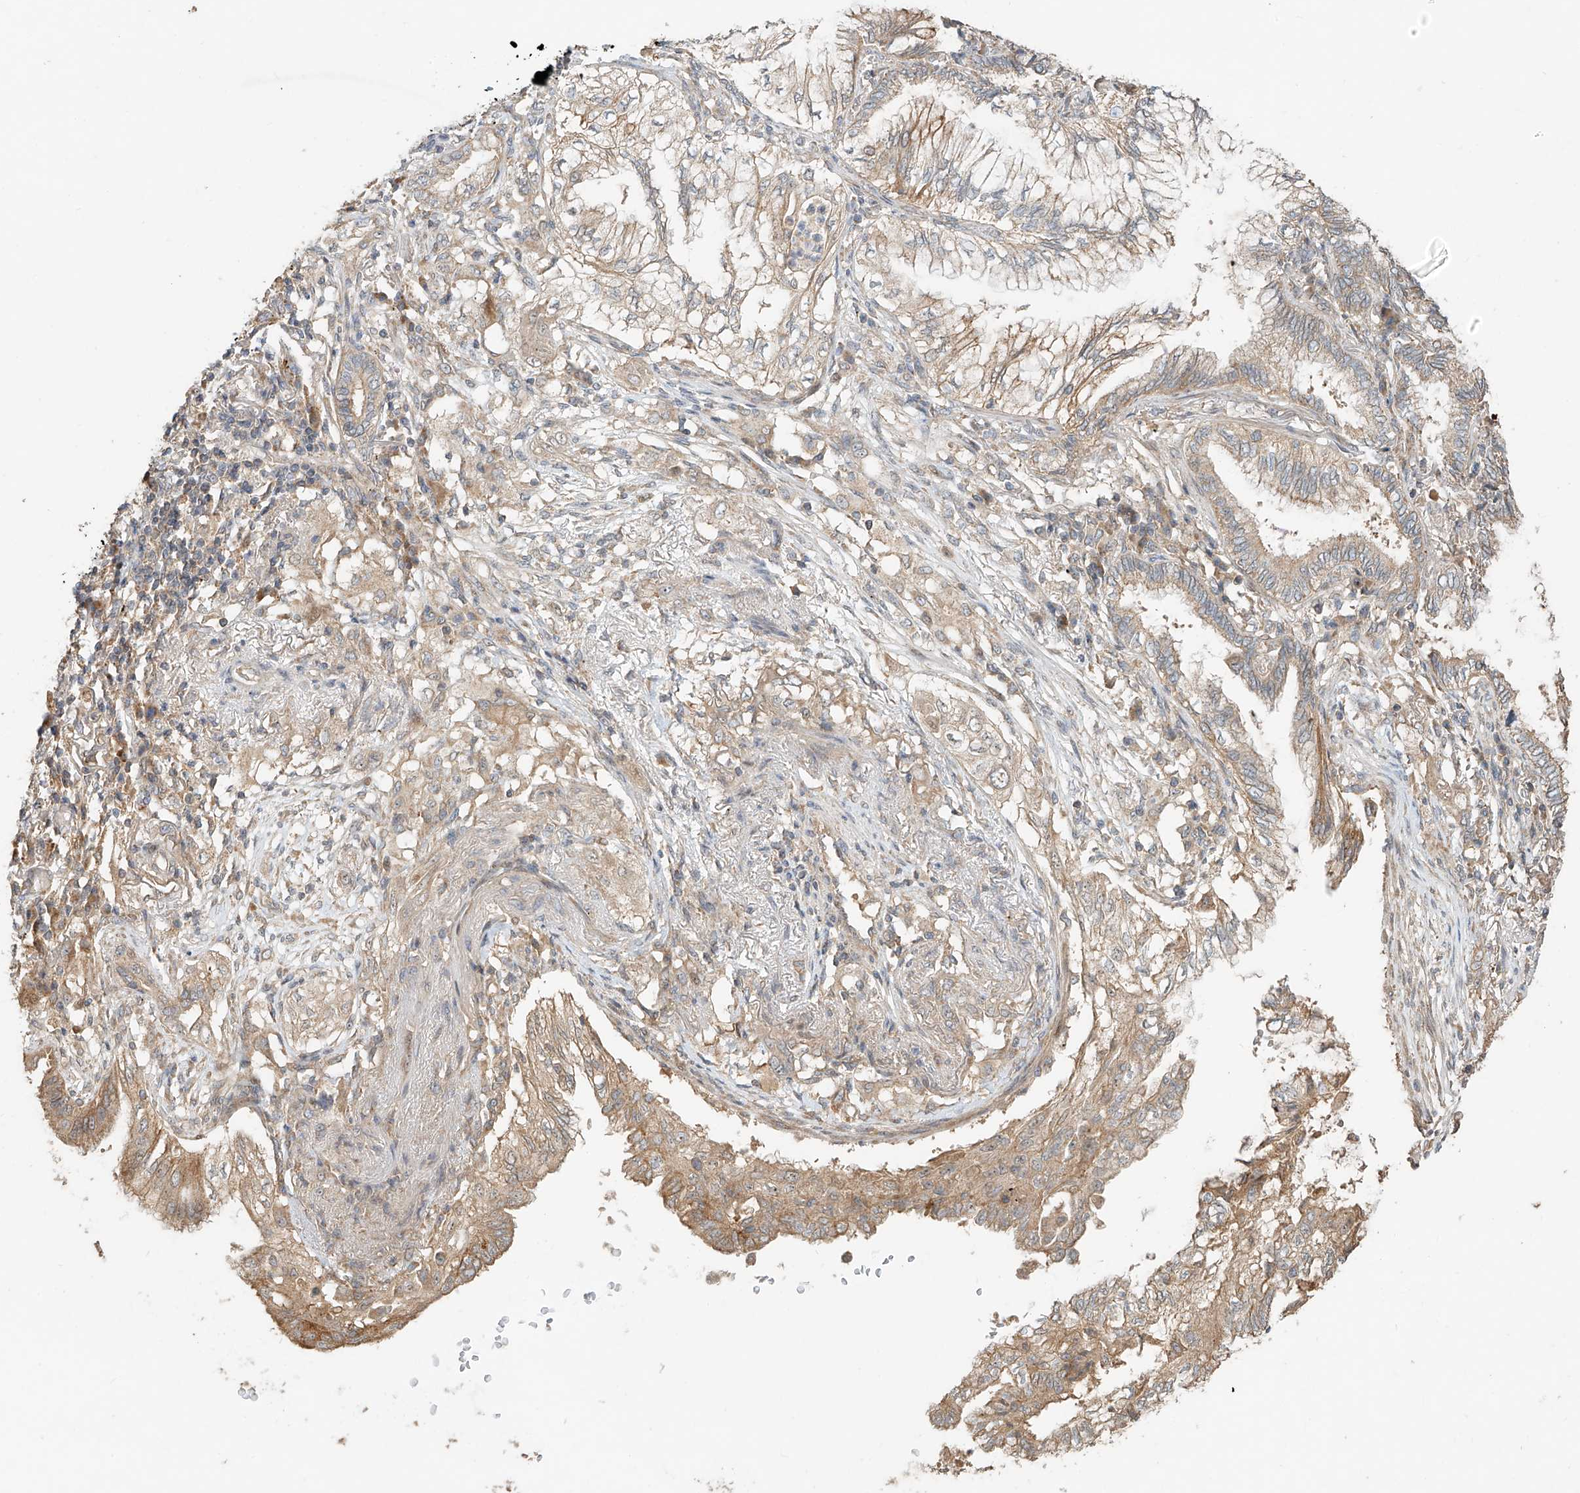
{"staining": {"intensity": "moderate", "quantity": ">75%", "location": "cytoplasmic/membranous"}, "tissue": "lung cancer", "cell_type": "Tumor cells", "image_type": "cancer", "snomed": [{"axis": "morphology", "description": "Adenocarcinoma, NOS"}, {"axis": "topography", "description": "Lung"}], "caption": "Moderate cytoplasmic/membranous staining is present in about >75% of tumor cells in lung cancer.", "gene": "TMEM61", "patient": {"sex": "female", "age": 70}}